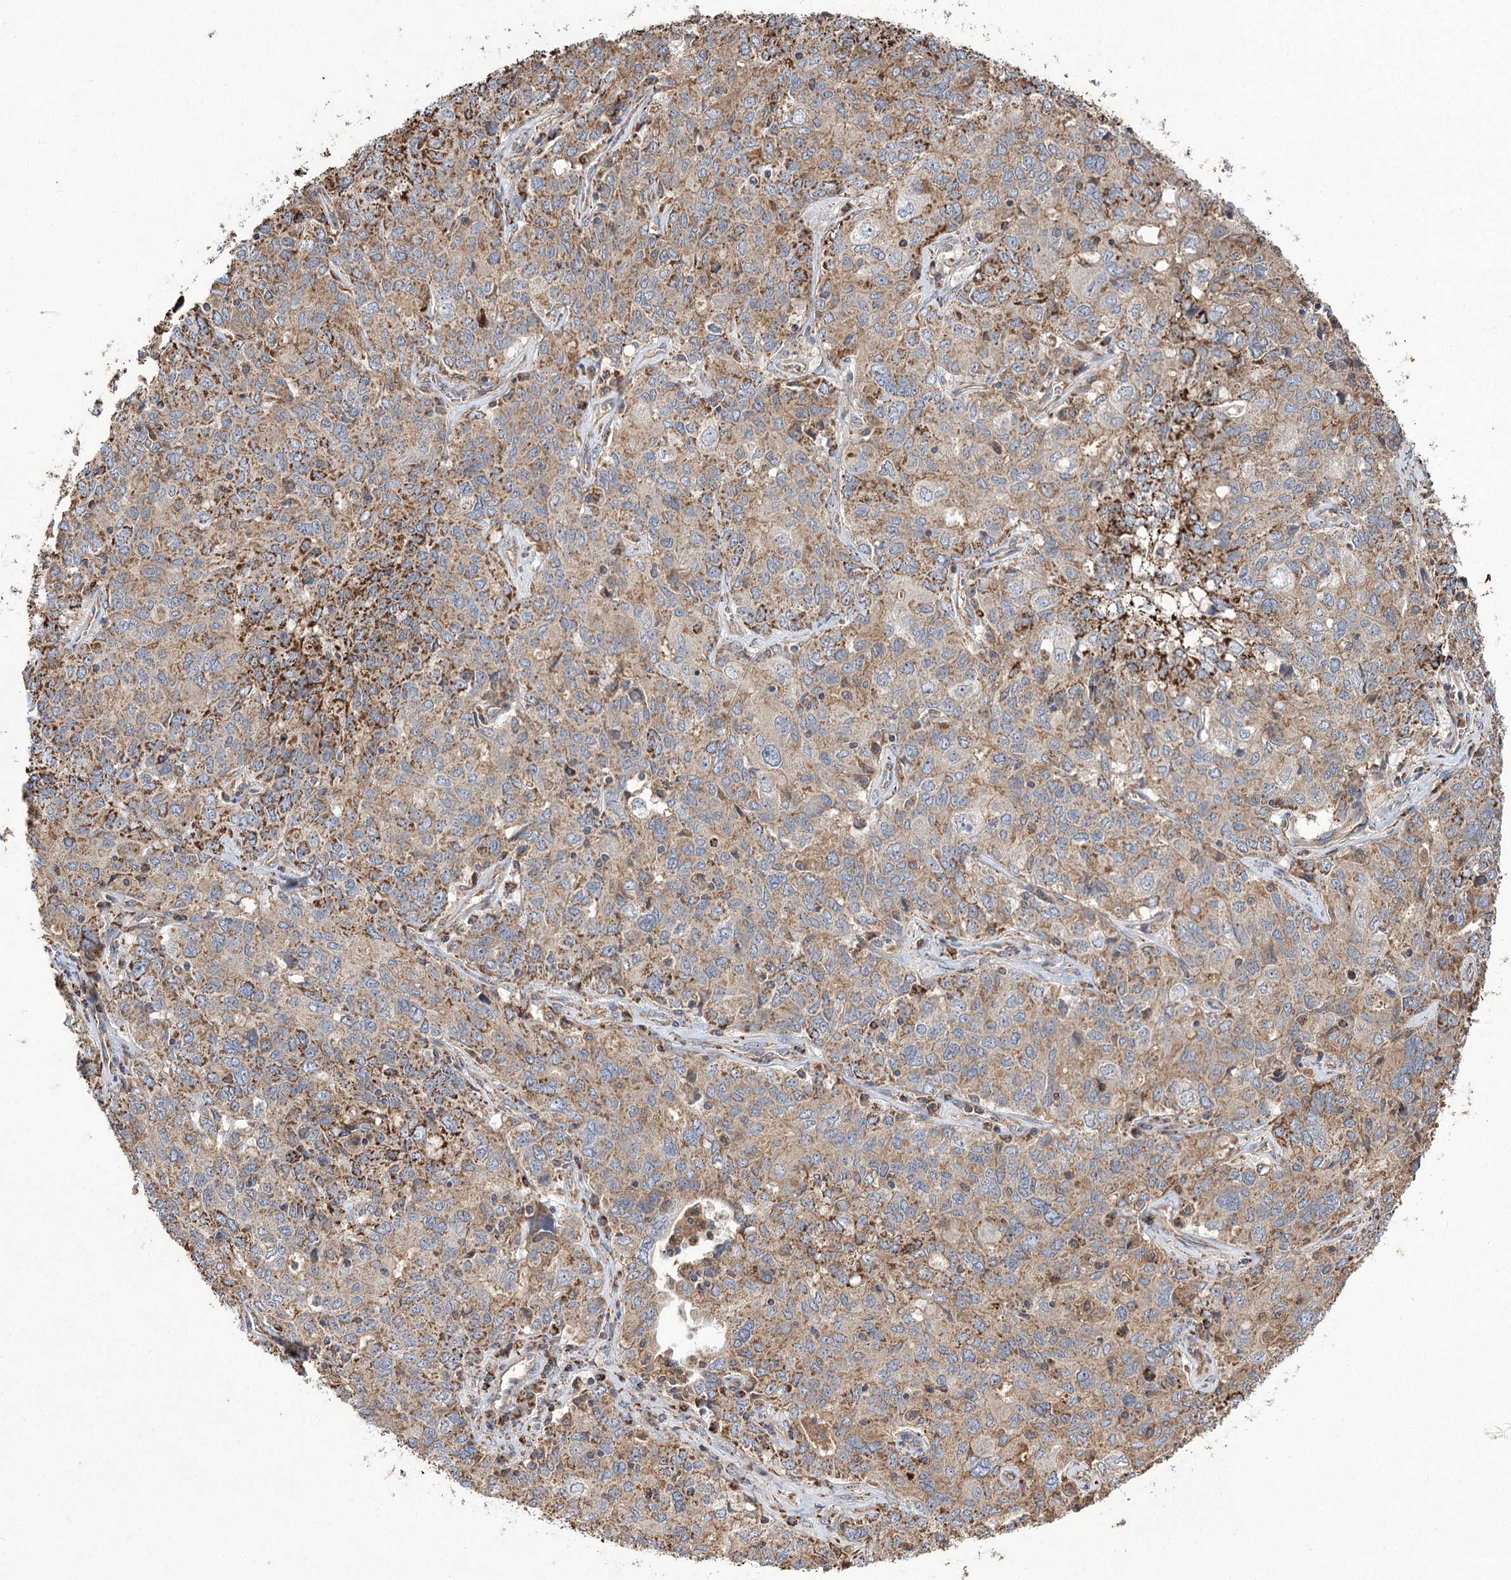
{"staining": {"intensity": "moderate", "quantity": ">75%", "location": "cytoplasmic/membranous"}, "tissue": "ovarian cancer", "cell_type": "Tumor cells", "image_type": "cancer", "snomed": [{"axis": "morphology", "description": "Carcinoma, endometroid"}, {"axis": "topography", "description": "Ovary"}], "caption": "Moderate cytoplasmic/membranous staining is present in about >75% of tumor cells in ovarian cancer. (IHC, brightfield microscopy, high magnification).", "gene": "CARD19", "patient": {"sex": "female", "age": 62}}